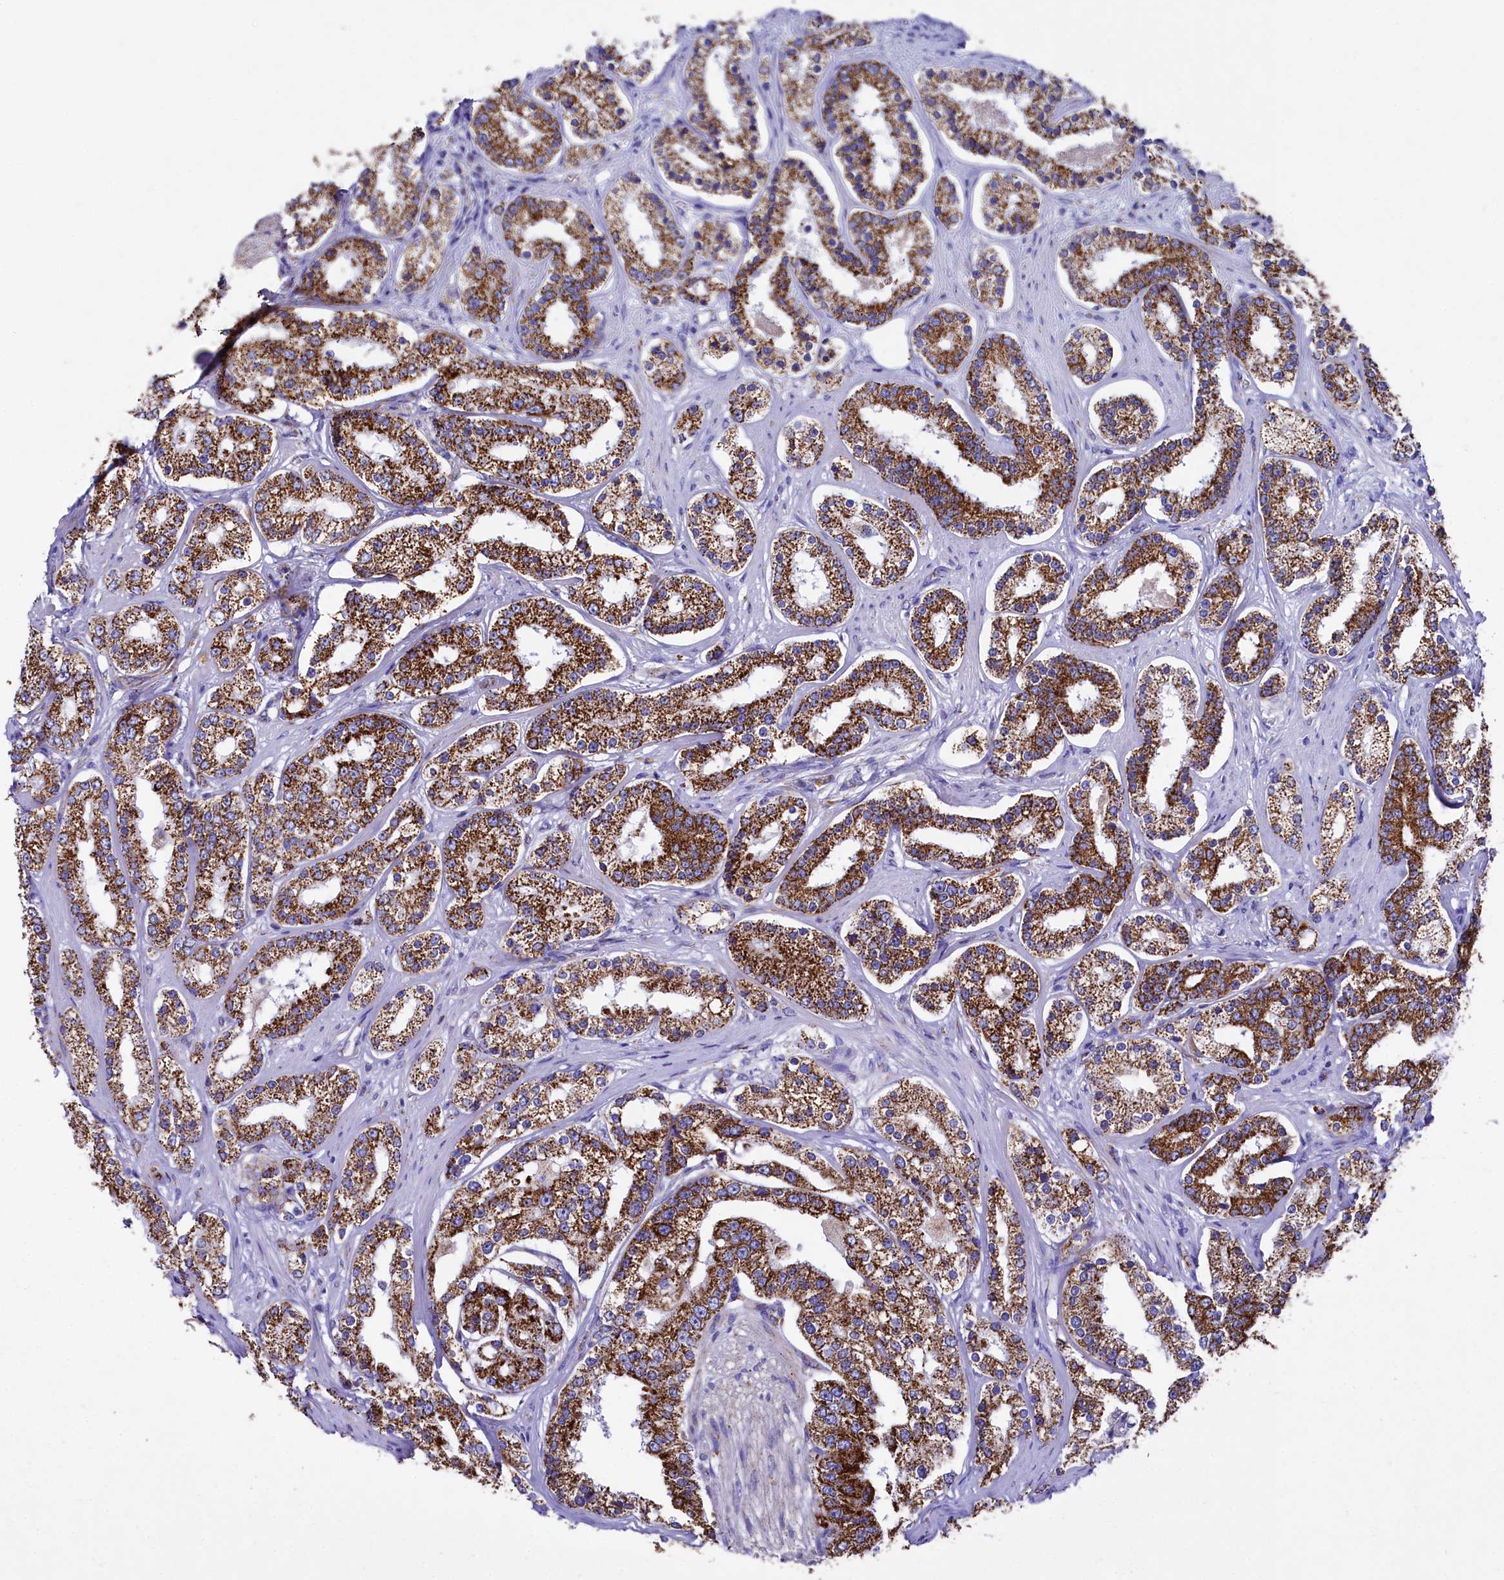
{"staining": {"intensity": "strong", "quantity": ">75%", "location": "cytoplasmic/membranous"}, "tissue": "prostate cancer", "cell_type": "Tumor cells", "image_type": "cancer", "snomed": [{"axis": "morphology", "description": "Normal tissue, NOS"}, {"axis": "morphology", "description": "Adenocarcinoma, High grade"}, {"axis": "topography", "description": "Prostate"}], "caption": "A high amount of strong cytoplasmic/membranous positivity is identified in about >75% of tumor cells in prostate high-grade adenocarcinoma tissue.", "gene": "MMAB", "patient": {"sex": "male", "age": 83}}